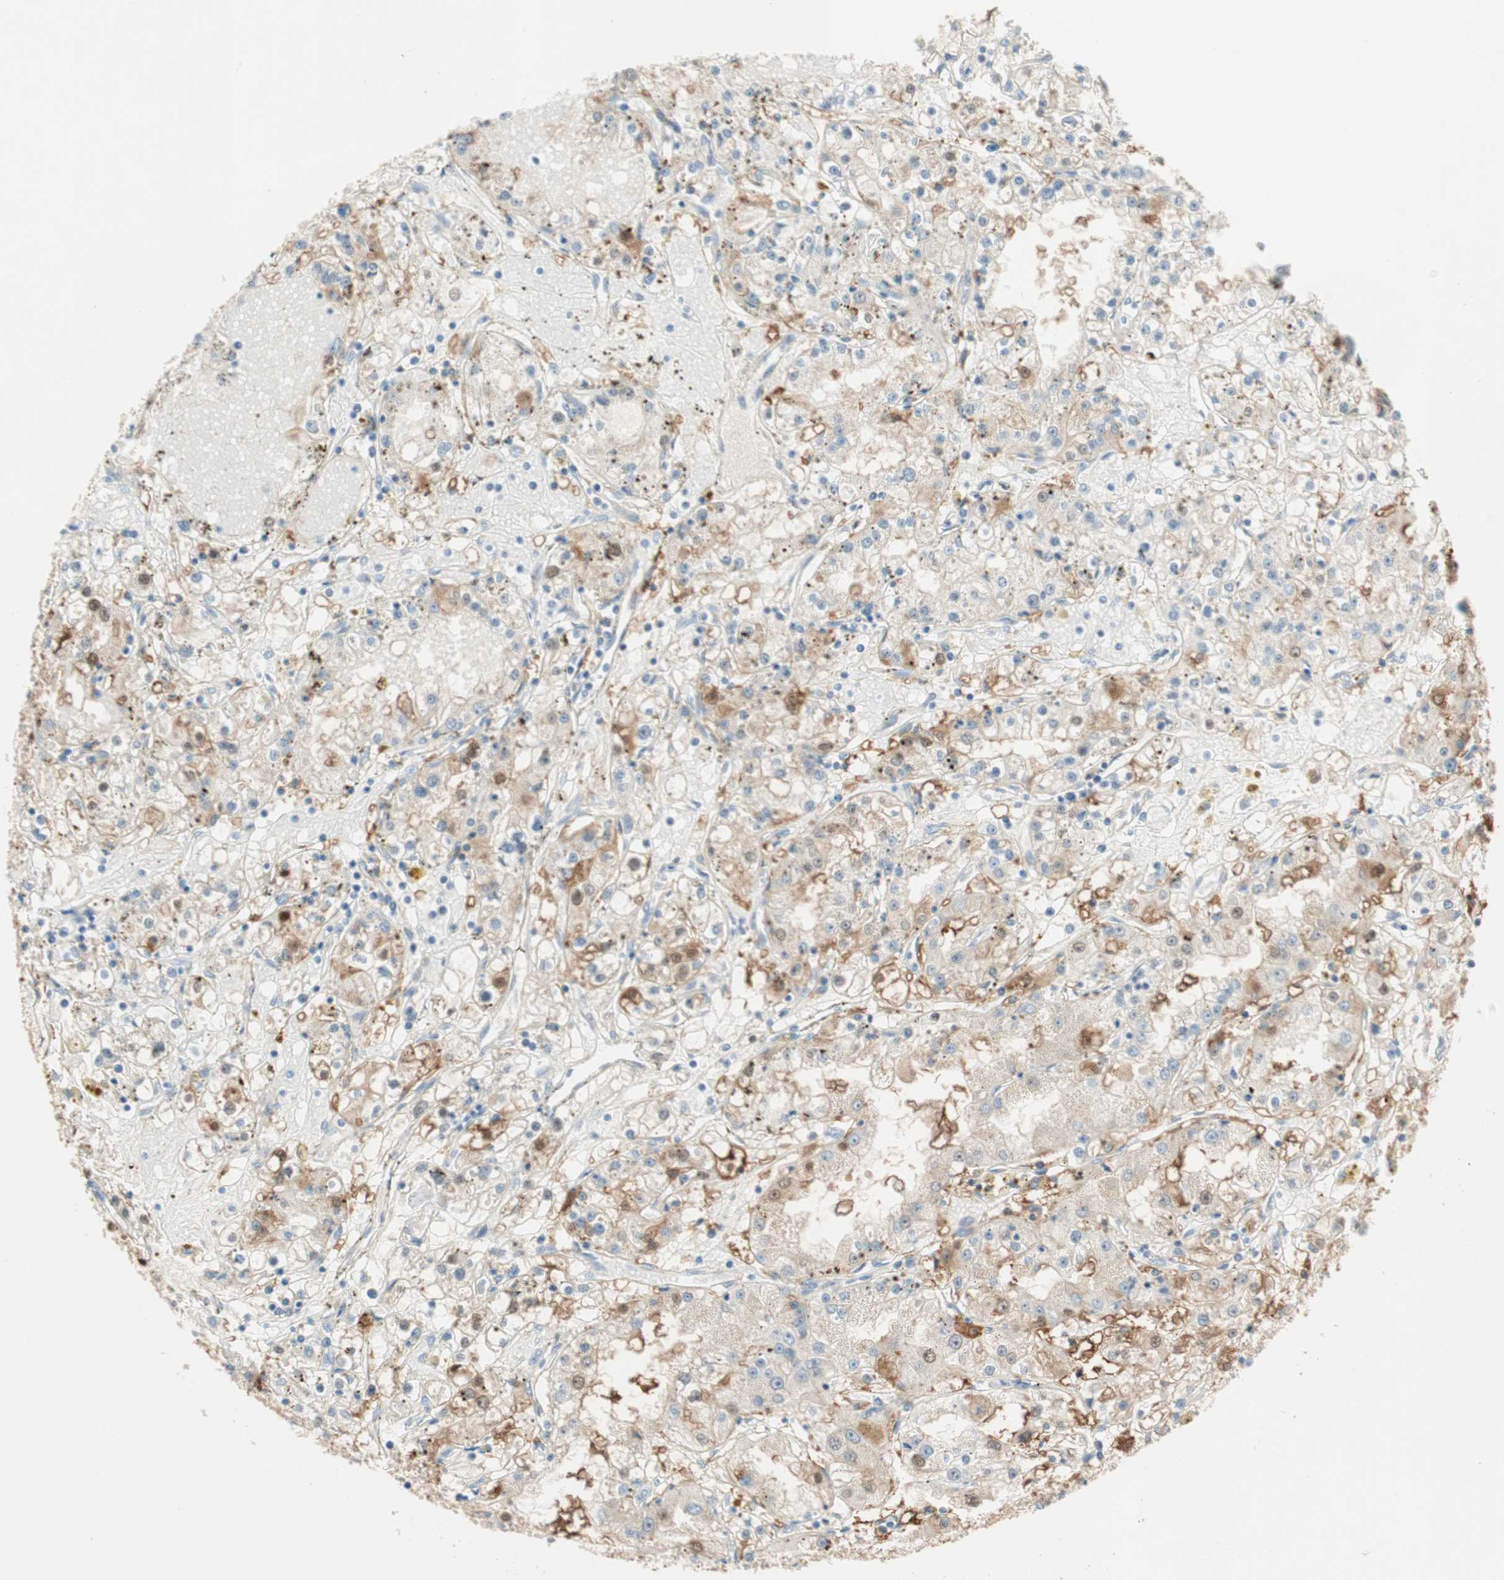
{"staining": {"intensity": "moderate", "quantity": "<25%", "location": "cytoplasmic/membranous"}, "tissue": "renal cancer", "cell_type": "Tumor cells", "image_type": "cancer", "snomed": [{"axis": "morphology", "description": "Adenocarcinoma, NOS"}, {"axis": "topography", "description": "Kidney"}], "caption": "IHC (DAB) staining of human renal cancer demonstrates moderate cytoplasmic/membranous protein positivity in approximately <25% of tumor cells. (DAB = brown stain, brightfield microscopy at high magnification).", "gene": "CDK3", "patient": {"sex": "male", "age": 56}}